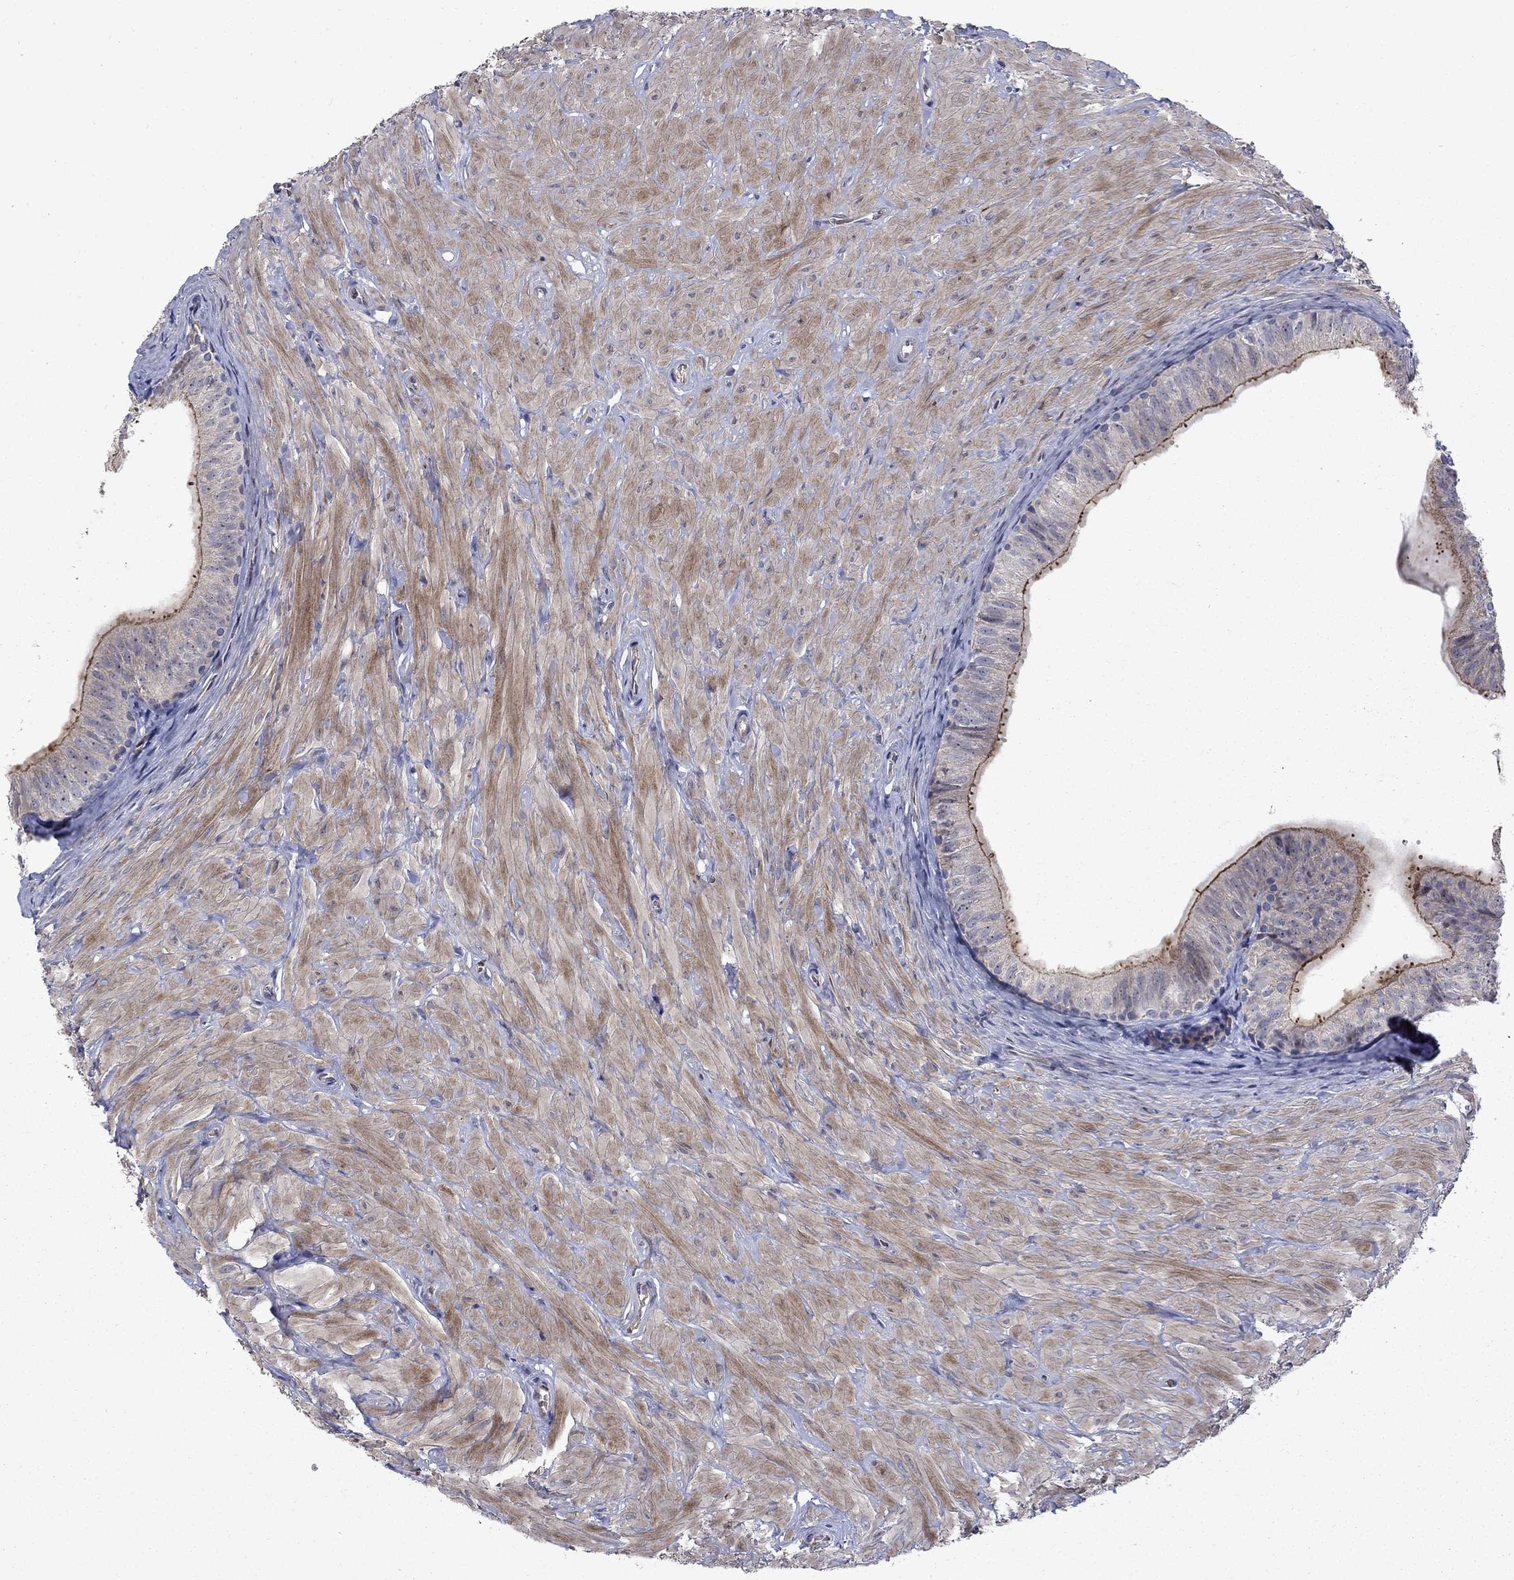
{"staining": {"intensity": "strong", "quantity": "<25%", "location": "cytoplasmic/membranous"}, "tissue": "epididymis", "cell_type": "Glandular cells", "image_type": "normal", "snomed": [{"axis": "morphology", "description": "Normal tissue, NOS"}, {"axis": "topography", "description": "Epididymis"}, {"axis": "topography", "description": "Vas deferens"}], "caption": "This is a micrograph of IHC staining of normal epididymis, which shows strong positivity in the cytoplasmic/membranous of glandular cells.", "gene": "SLC1A1", "patient": {"sex": "male", "age": 23}}